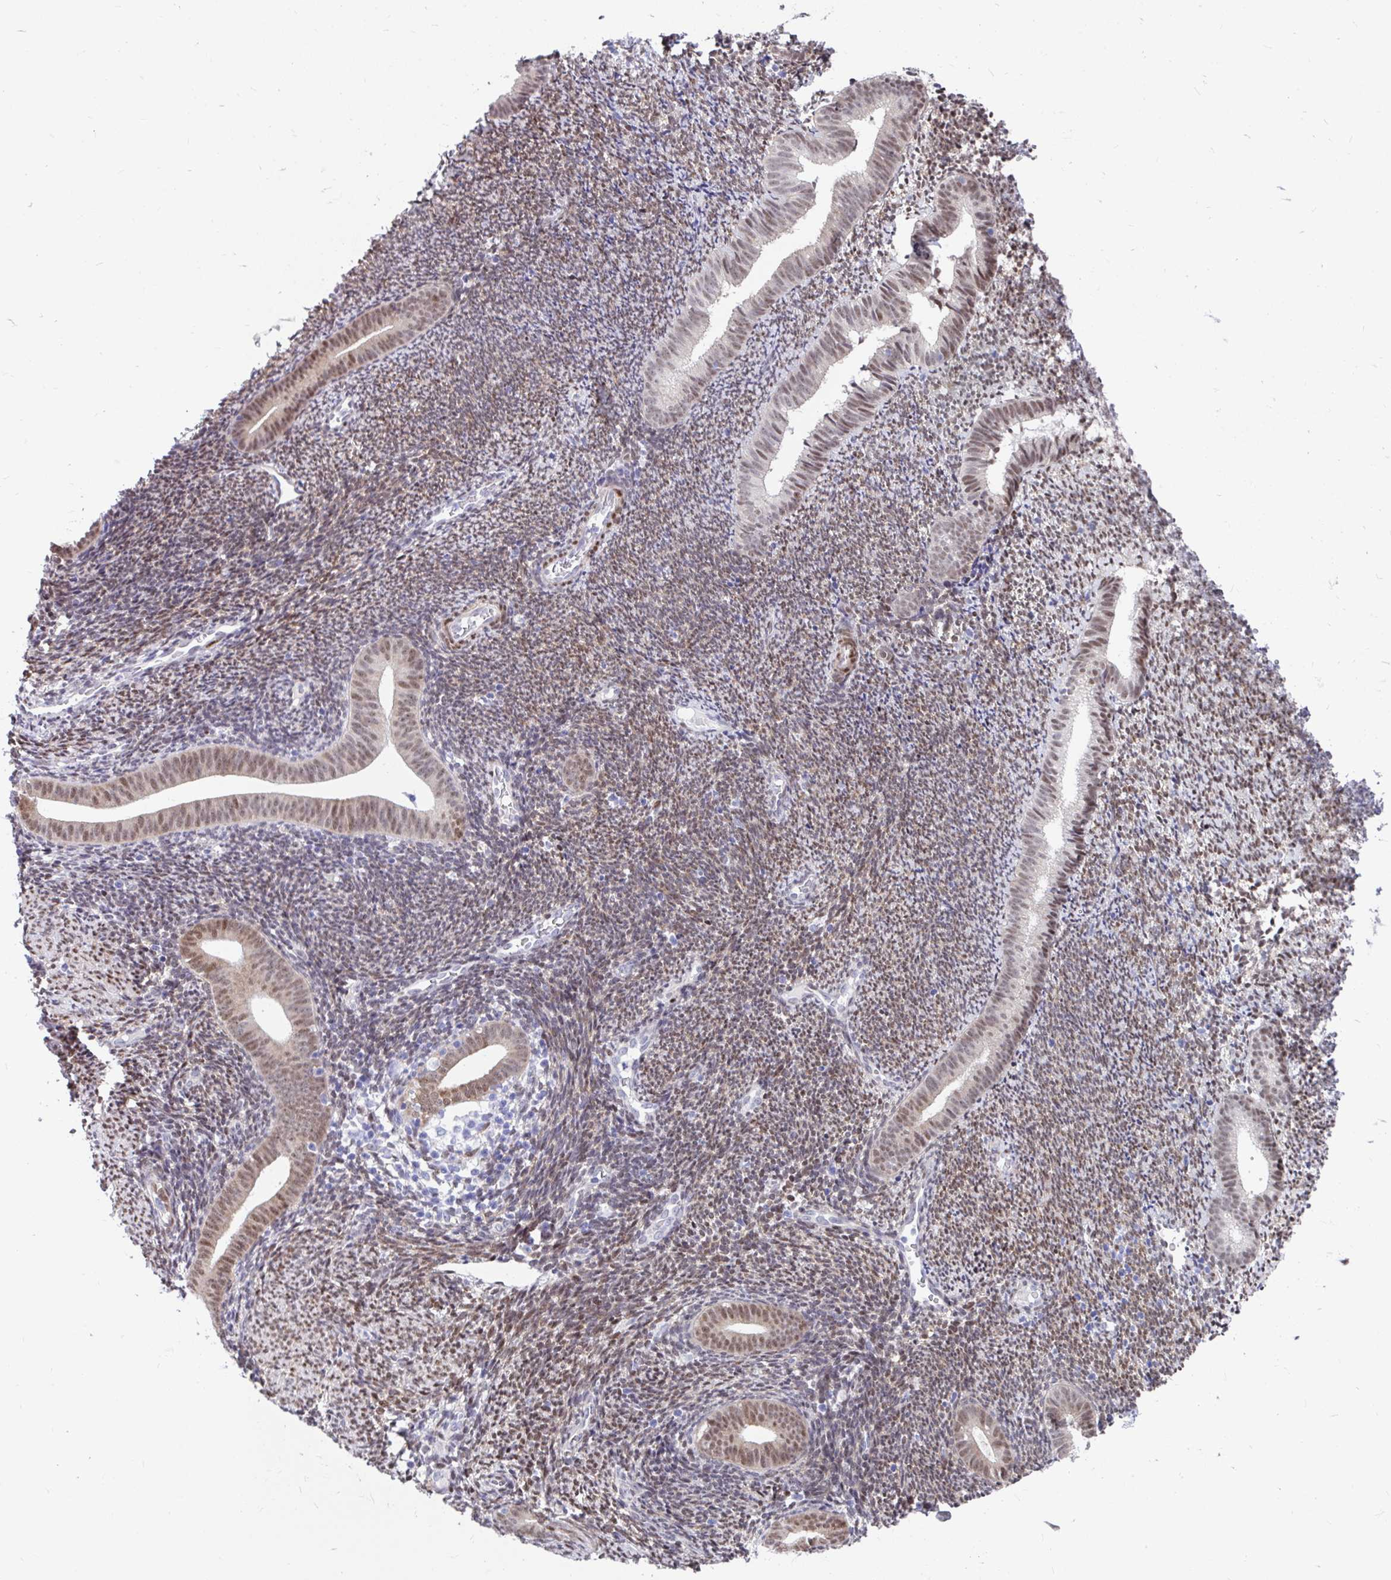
{"staining": {"intensity": "moderate", "quantity": "25%-75%", "location": "cytoplasmic/membranous,nuclear"}, "tissue": "endometrium", "cell_type": "Cells in endometrial stroma", "image_type": "normal", "snomed": [{"axis": "morphology", "description": "Normal tissue, NOS"}, {"axis": "topography", "description": "Endometrium"}], "caption": "The image displays immunohistochemical staining of benign endometrium. There is moderate cytoplasmic/membranous,nuclear staining is identified in approximately 25%-75% of cells in endometrial stroma. (brown staining indicates protein expression, while blue staining denotes nuclei).", "gene": "RBPMS", "patient": {"sex": "female", "age": 39}}